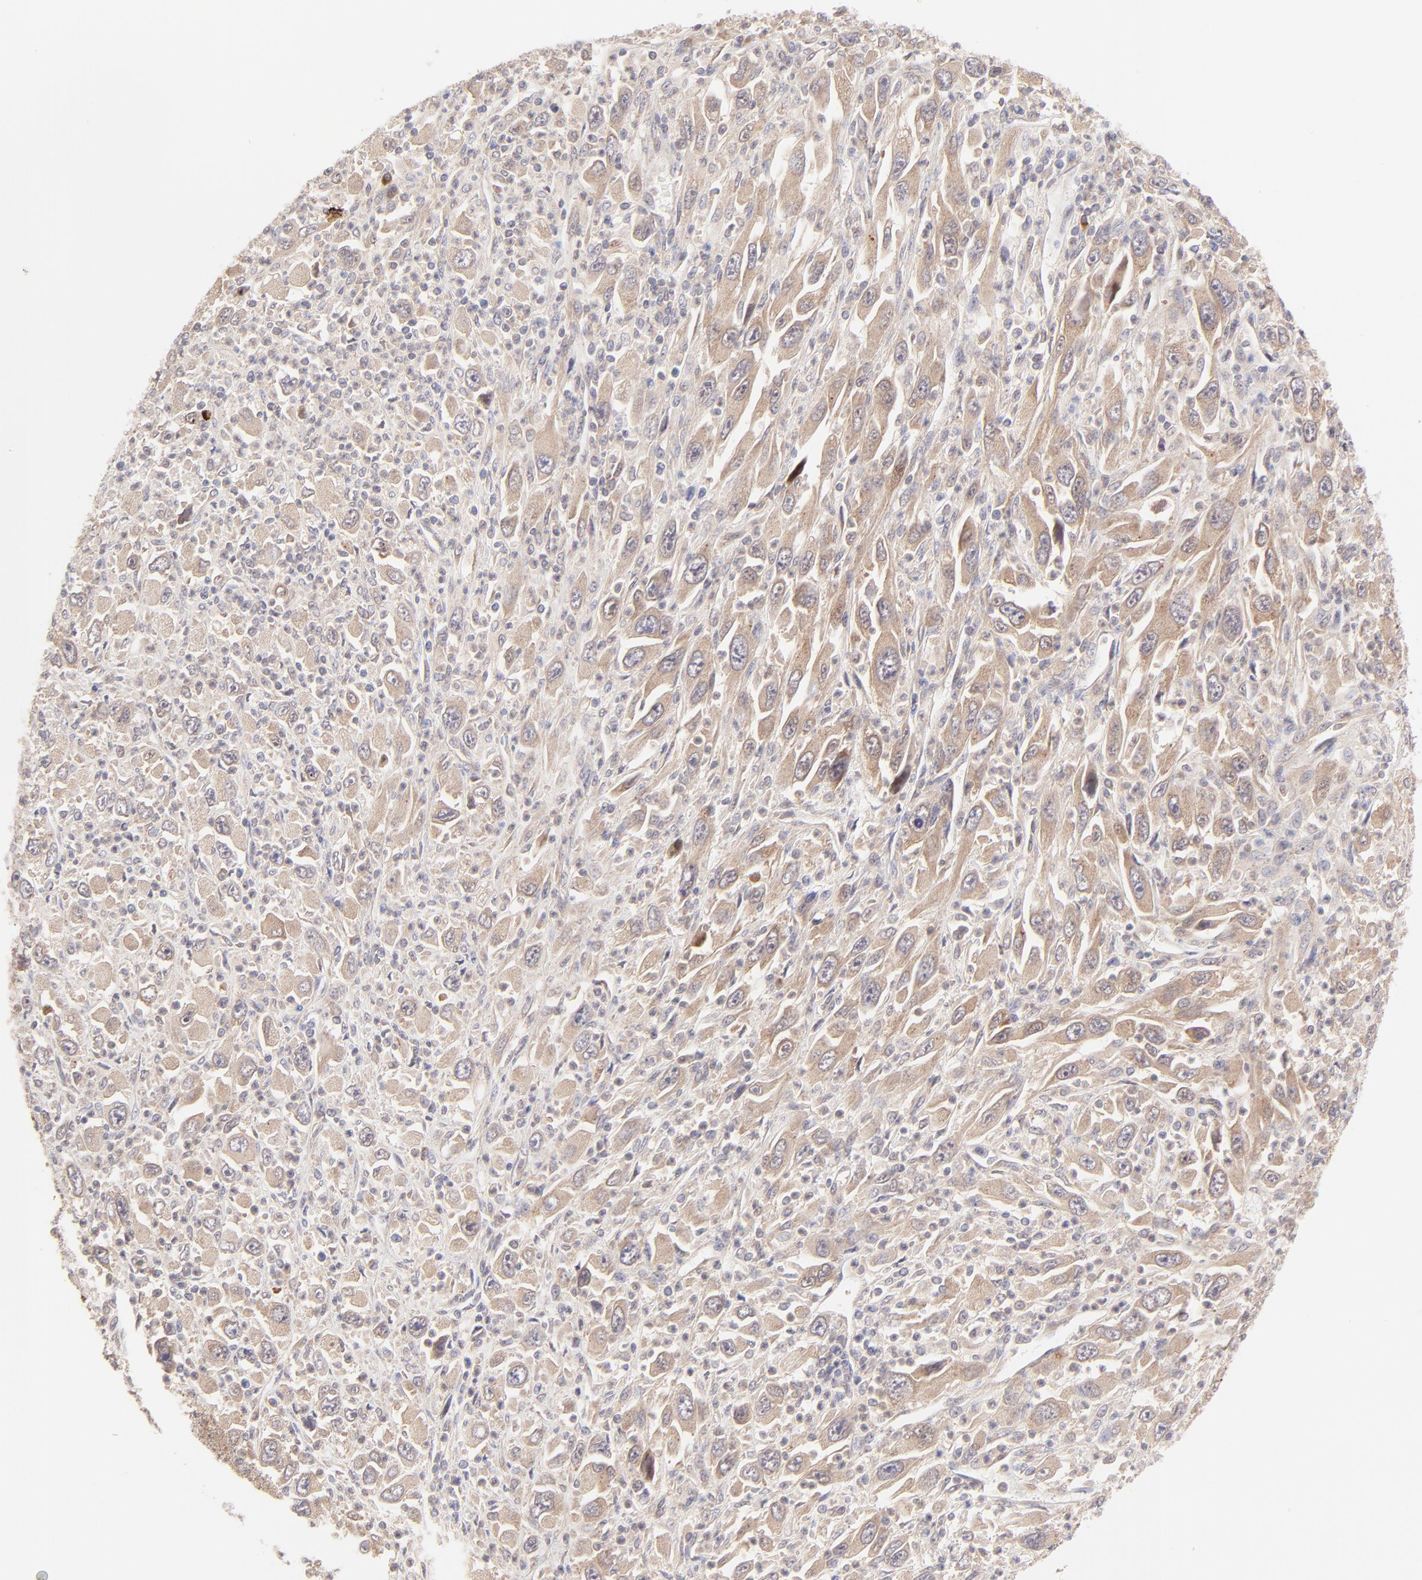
{"staining": {"intensity": "moderate", "quantity": ">75%", "location": "cytoplasmic/membranous"}, "tissue": "melanoma", "cell_type": "Tumor cells", "image_type": "cancer", "snomed": [{"axis": "morphology", "description": "Malignant melanoma, Metastatic site"}, {"axis": "topography", "description": "Skin"}], "caption": "IHC (DAB) staining of malignant melanoma (metastatic site) reveals moderate cytoplasmic/membranous protein positivity in approximately >75% of tumor cells. Using DAB (brown) and hematoxylin (blue) stains, captured at high magnification using brightfield microscopy.", "gene": "TNRC6B", "patient": {"sex": "female", "age": 56}}